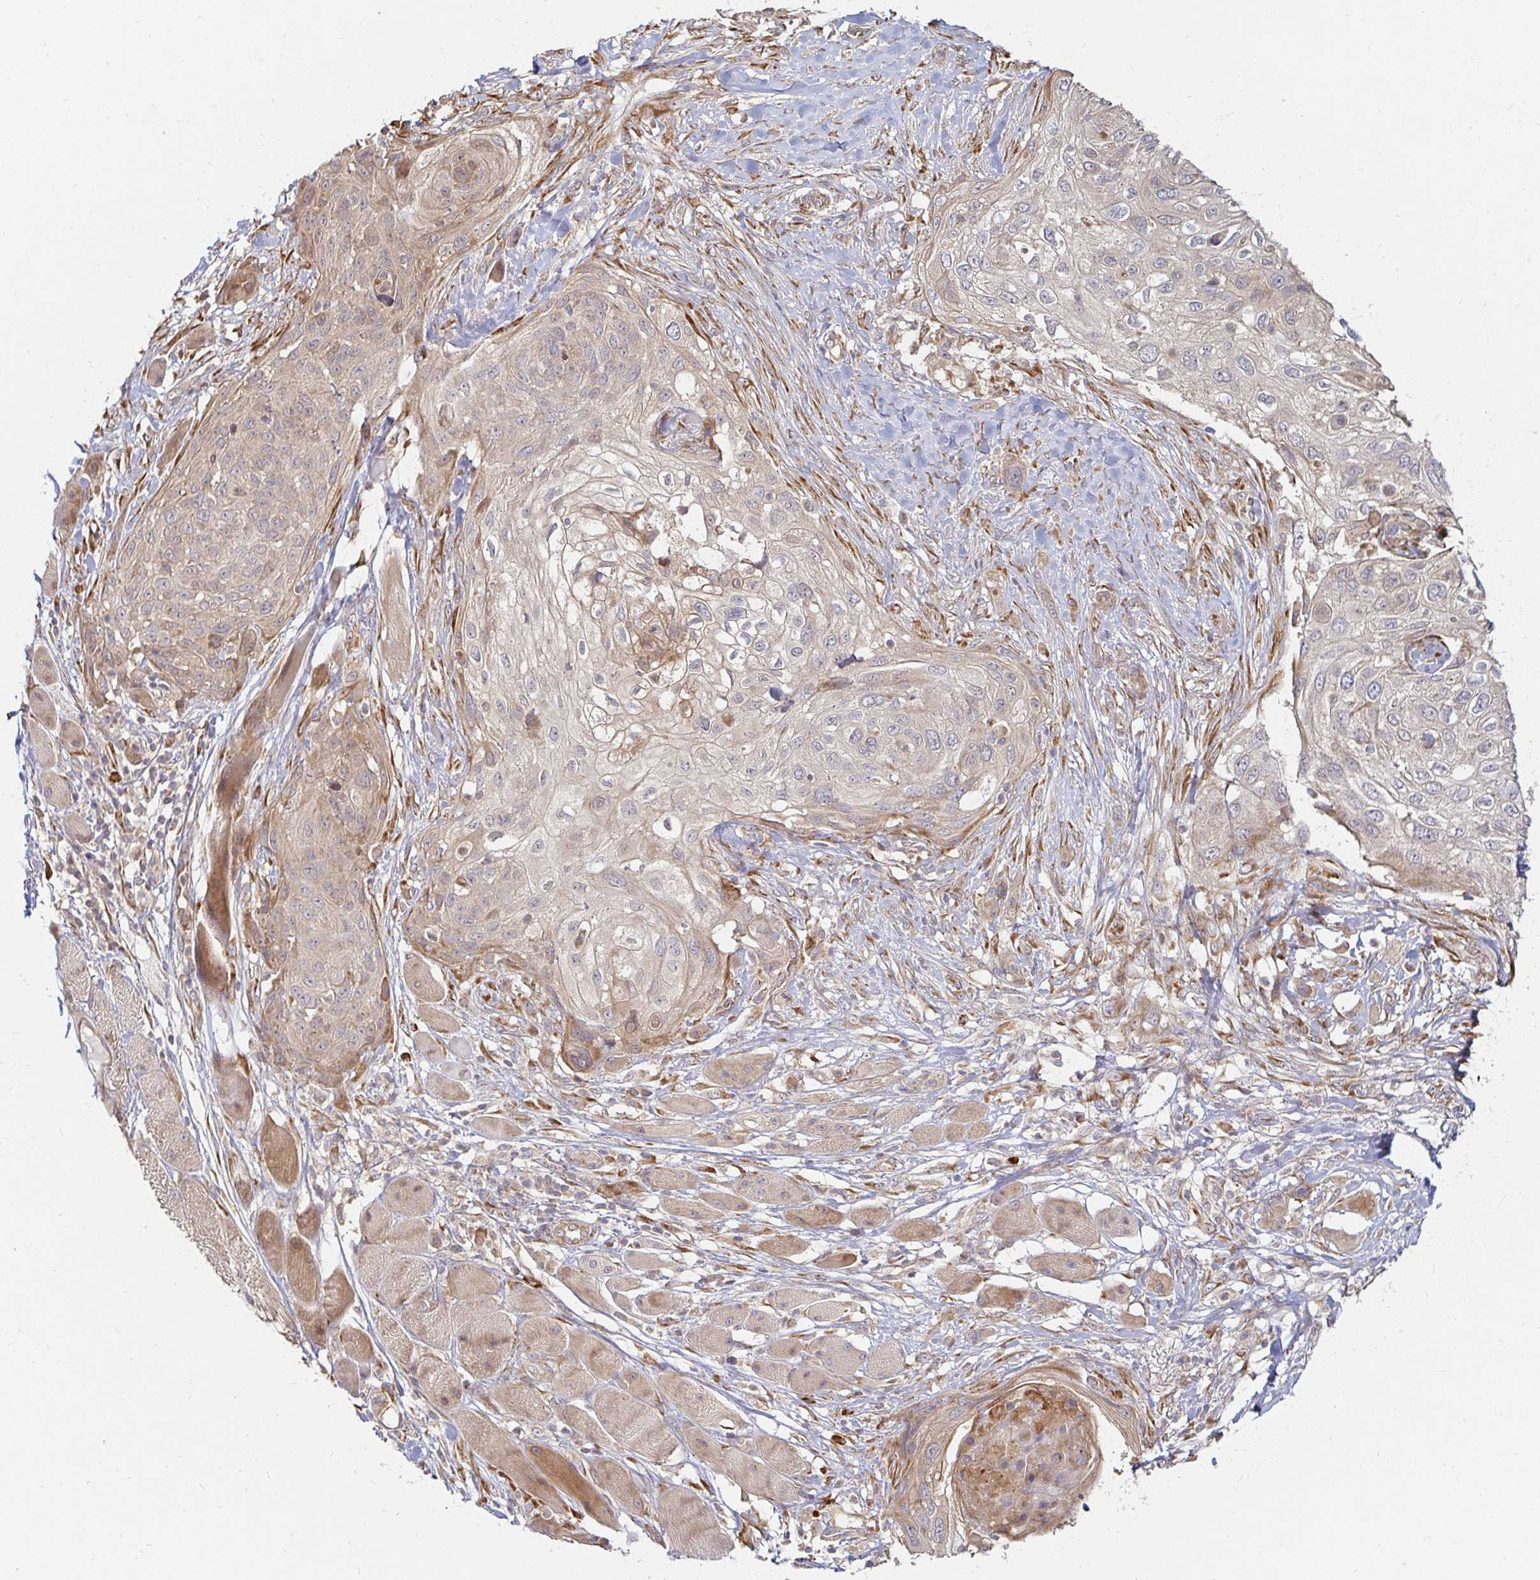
{"staining": {"intensity": "moderate", "quantity": "<25%", "location": "cytoplasmic/membranous"}, "tissue": "skin cancer", "cell_type": "Tumor cells", "image_type": "cancer", "snomed": [{"axis": "morphology", "description": "Squamous cell carcinoma, NOS"}, {"axis": "topography", "description": "Skin"}], "caption": "Protein analysis of squamous cell carcinoma (skin) tissue exhibits moderate cytoplasmic/membranous staining in approximately <25% of tumor cells. The staining is performed using DAB brown chromogen to label protein expression. The nuclei are counter-stained blue using hematoxylin.", "gene": "CAST", "patient": {"sex": "female", "age": 87}}